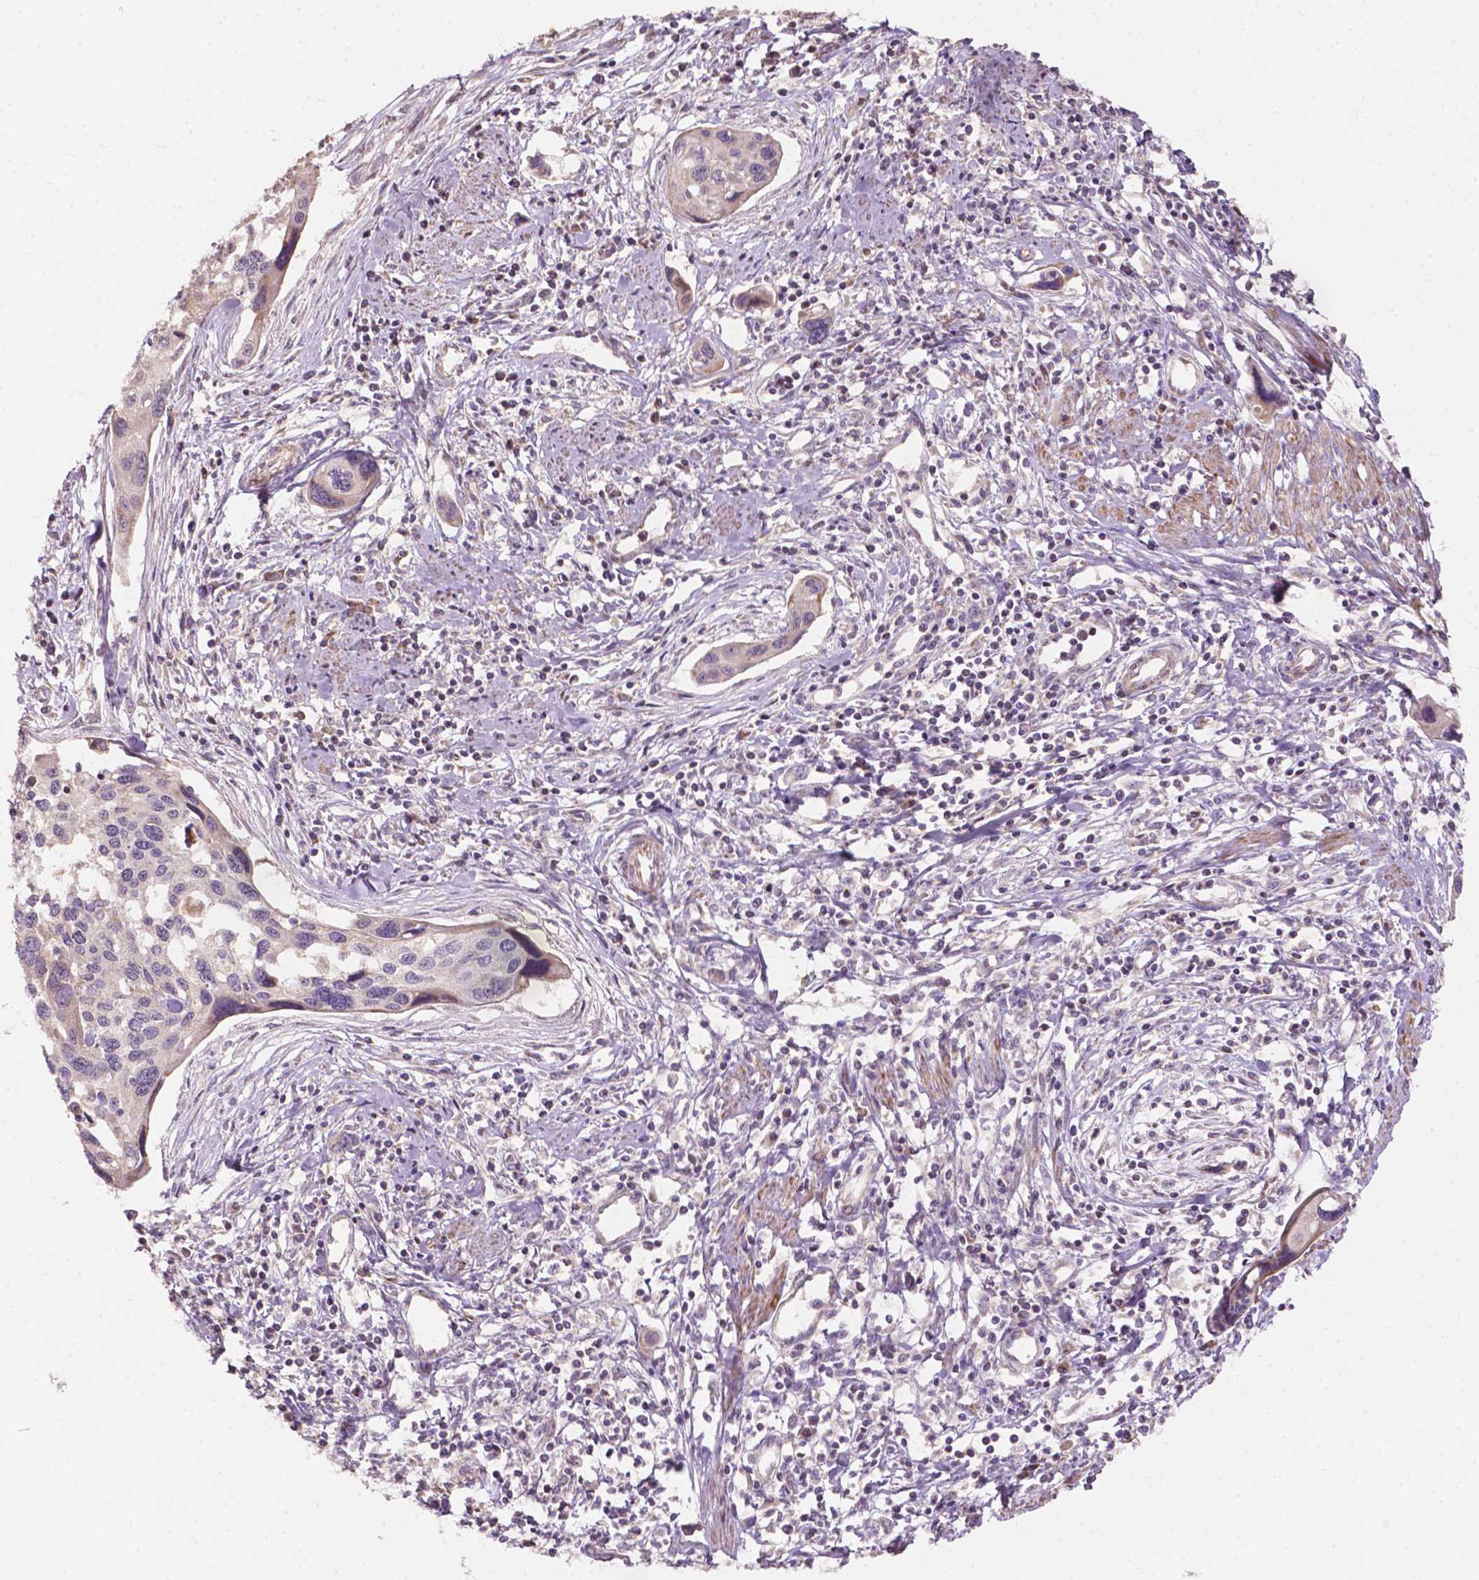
{"staining": {"intensity": "weak", "quantity": "<25%", "location": "cytoplasmic/membranous"}, "tissue": "cervical cancer", "cell_type": "Tumor cells", "image_type": "cancer", "snomed": [{"axis": "morphology", "description": "Squamous cell carcinoma, NOS"}, {"axis": "topography", "description": "Cervix"}], "caption": "Immunohistochemical staining of cervical squamous cell carcinoma exhibits no significant positivity in tumor cells.", "gene": "NDUFA10", "patient": {"sex": "female", "age": 31}}